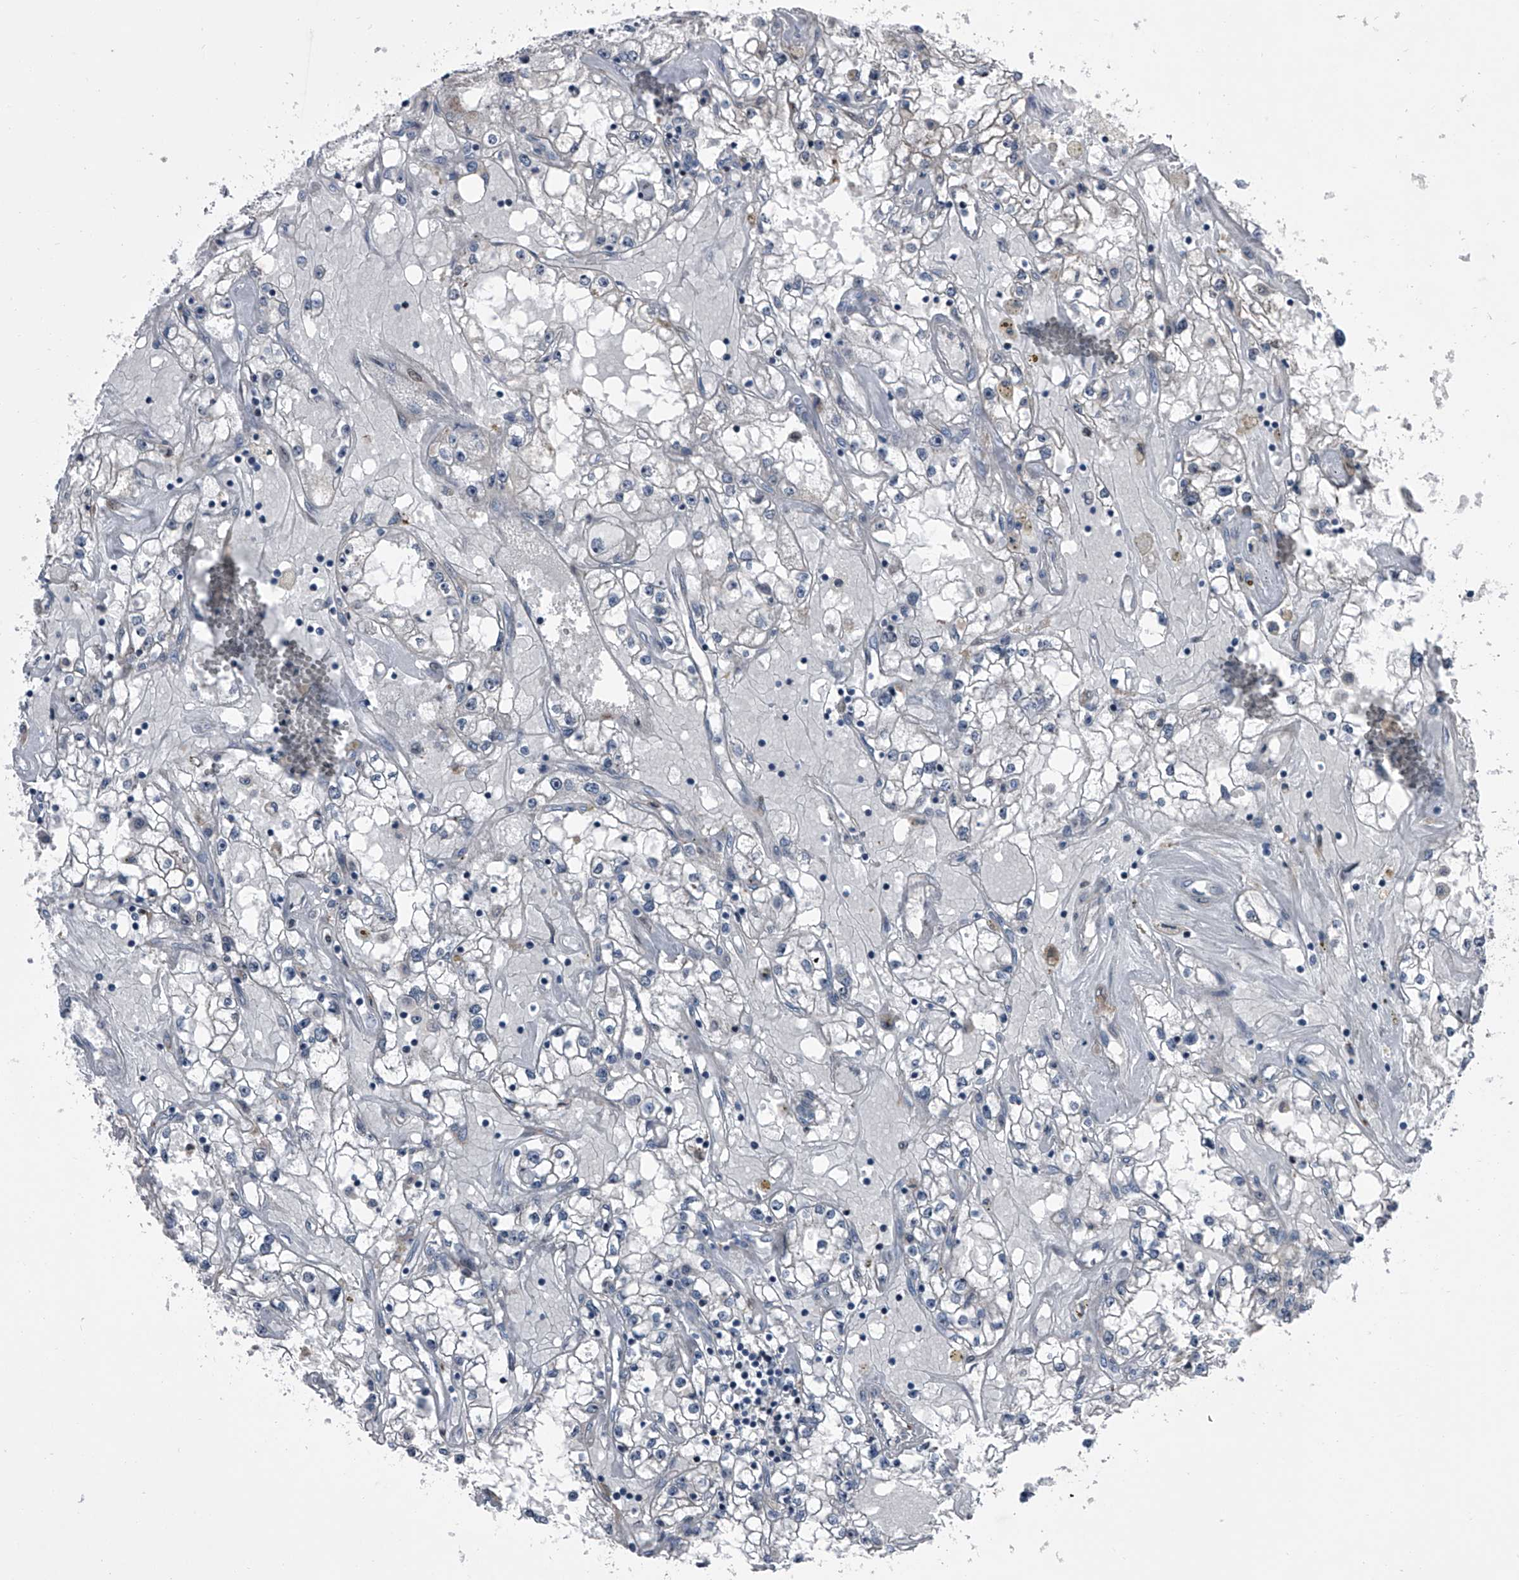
{"staining": {"intensity": "negative", "quantity": "none", "location": "none"}, "tissue": "renal cancer", "cell_type": "Tumor cells", "image_type": "cancer", "snomed": [{"axis": "morphology", "description": "Adenocarcinoma, NOS"}, {"axis": "topography", "description": "Kidney"}], "caption": "A high-resolution image shows immunohistochemistry staining of renal adenocarcinoma, which displays no significant staining in tumor cells.", "gene": "ELK4", "patient": {"sex": "male", "age": 56}}